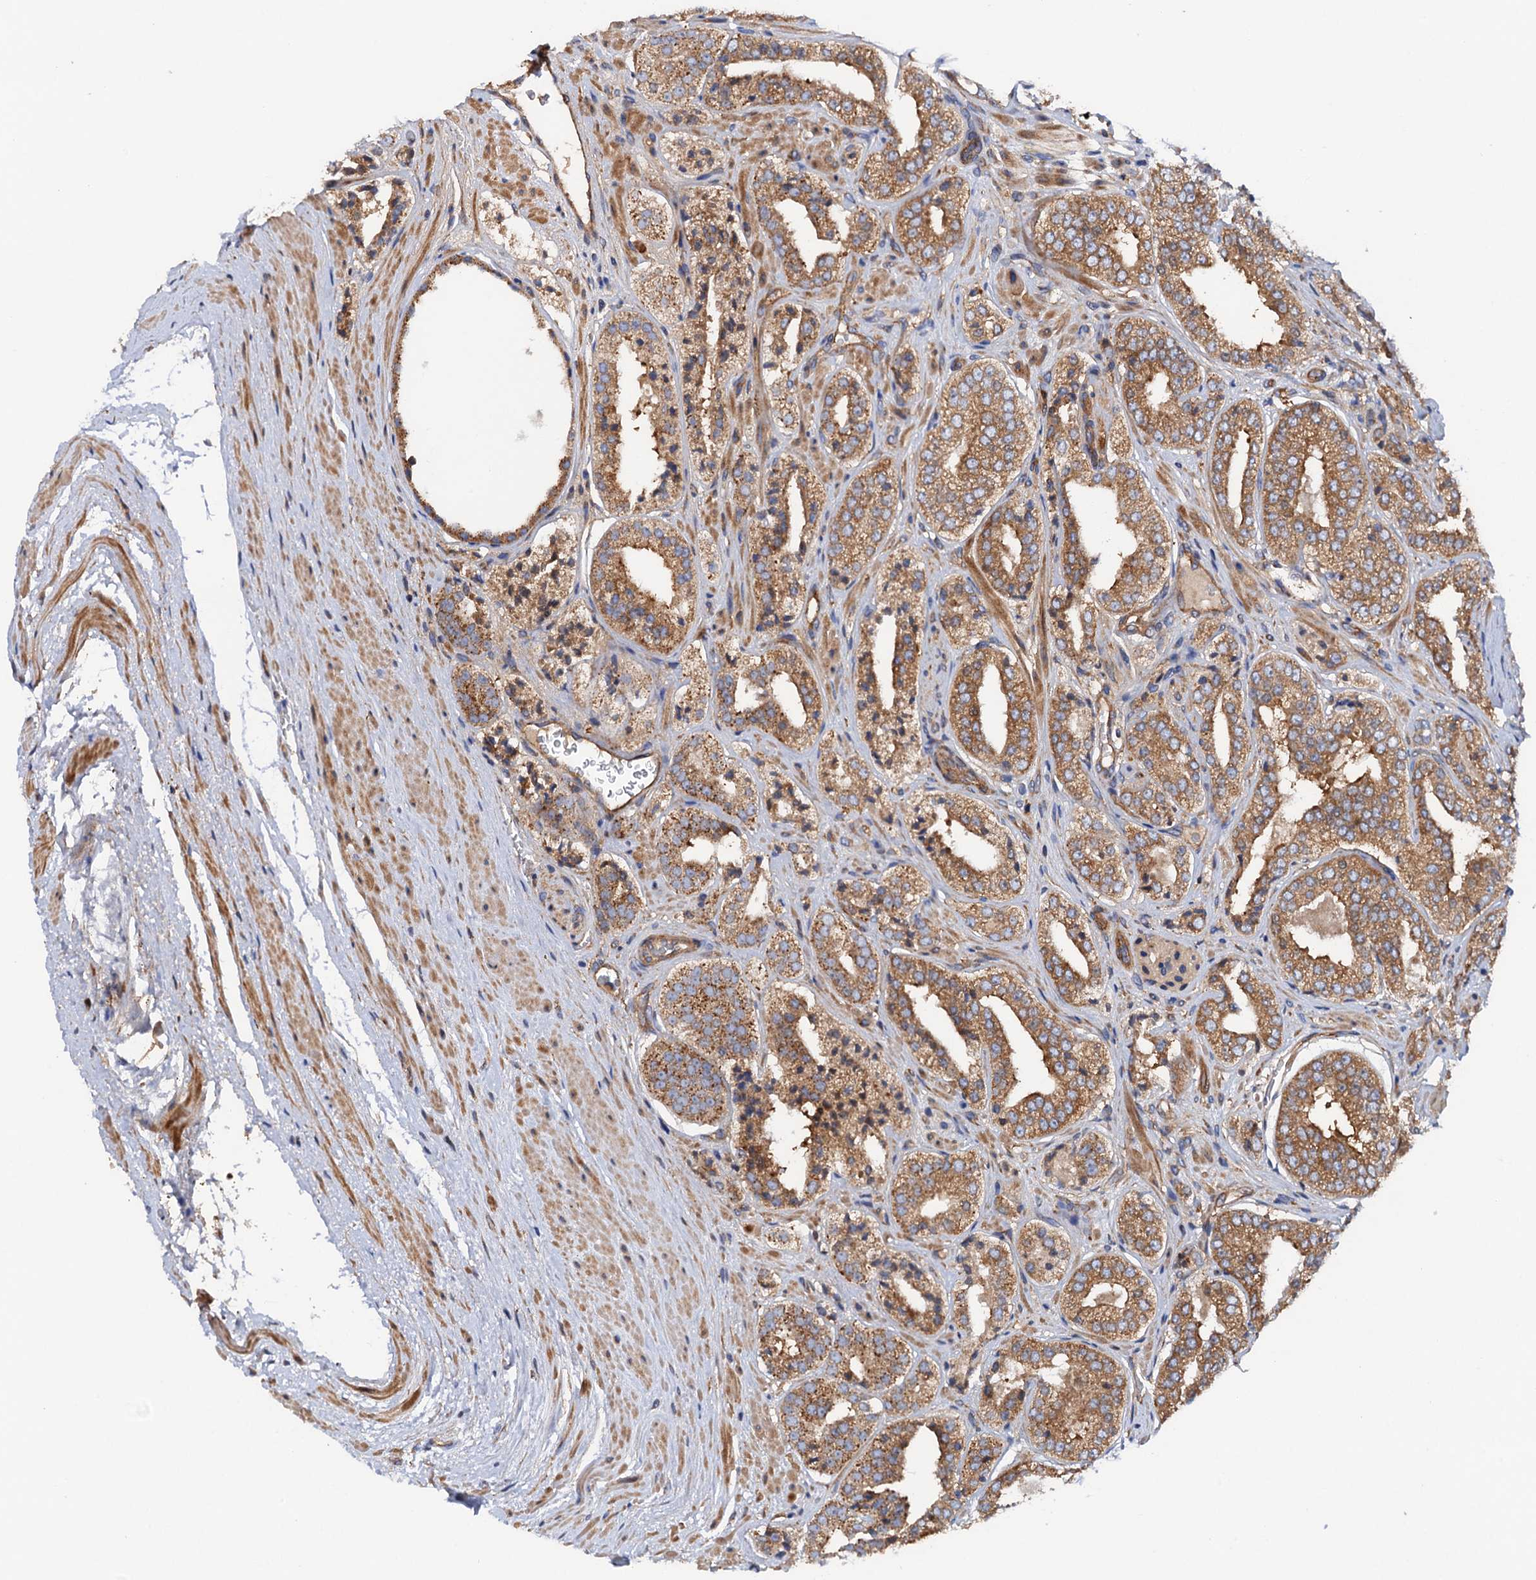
{"staining": {"intensity": "moderate", "quantity": ">75%", "location": "cytoplasmic/membranous"}, "tissue": "prostate cancer", "cell_type": "Tumor cells", "image_type": "cancer", "snomed": [{"axis": "morphology", "description": "Adenocarcinoma, High grade"}, {"axis": "topography", "description": "Prostate"}], "caption": "Immunohistochemical staining of high-grade adenocarcinoma (prostate) displays medium levels of moderate cytoplasmic/membranous expression in approximately >75% of tumor cells.", "gene": "MRPL48", "patient": {"sex": "male", "age": 71}}